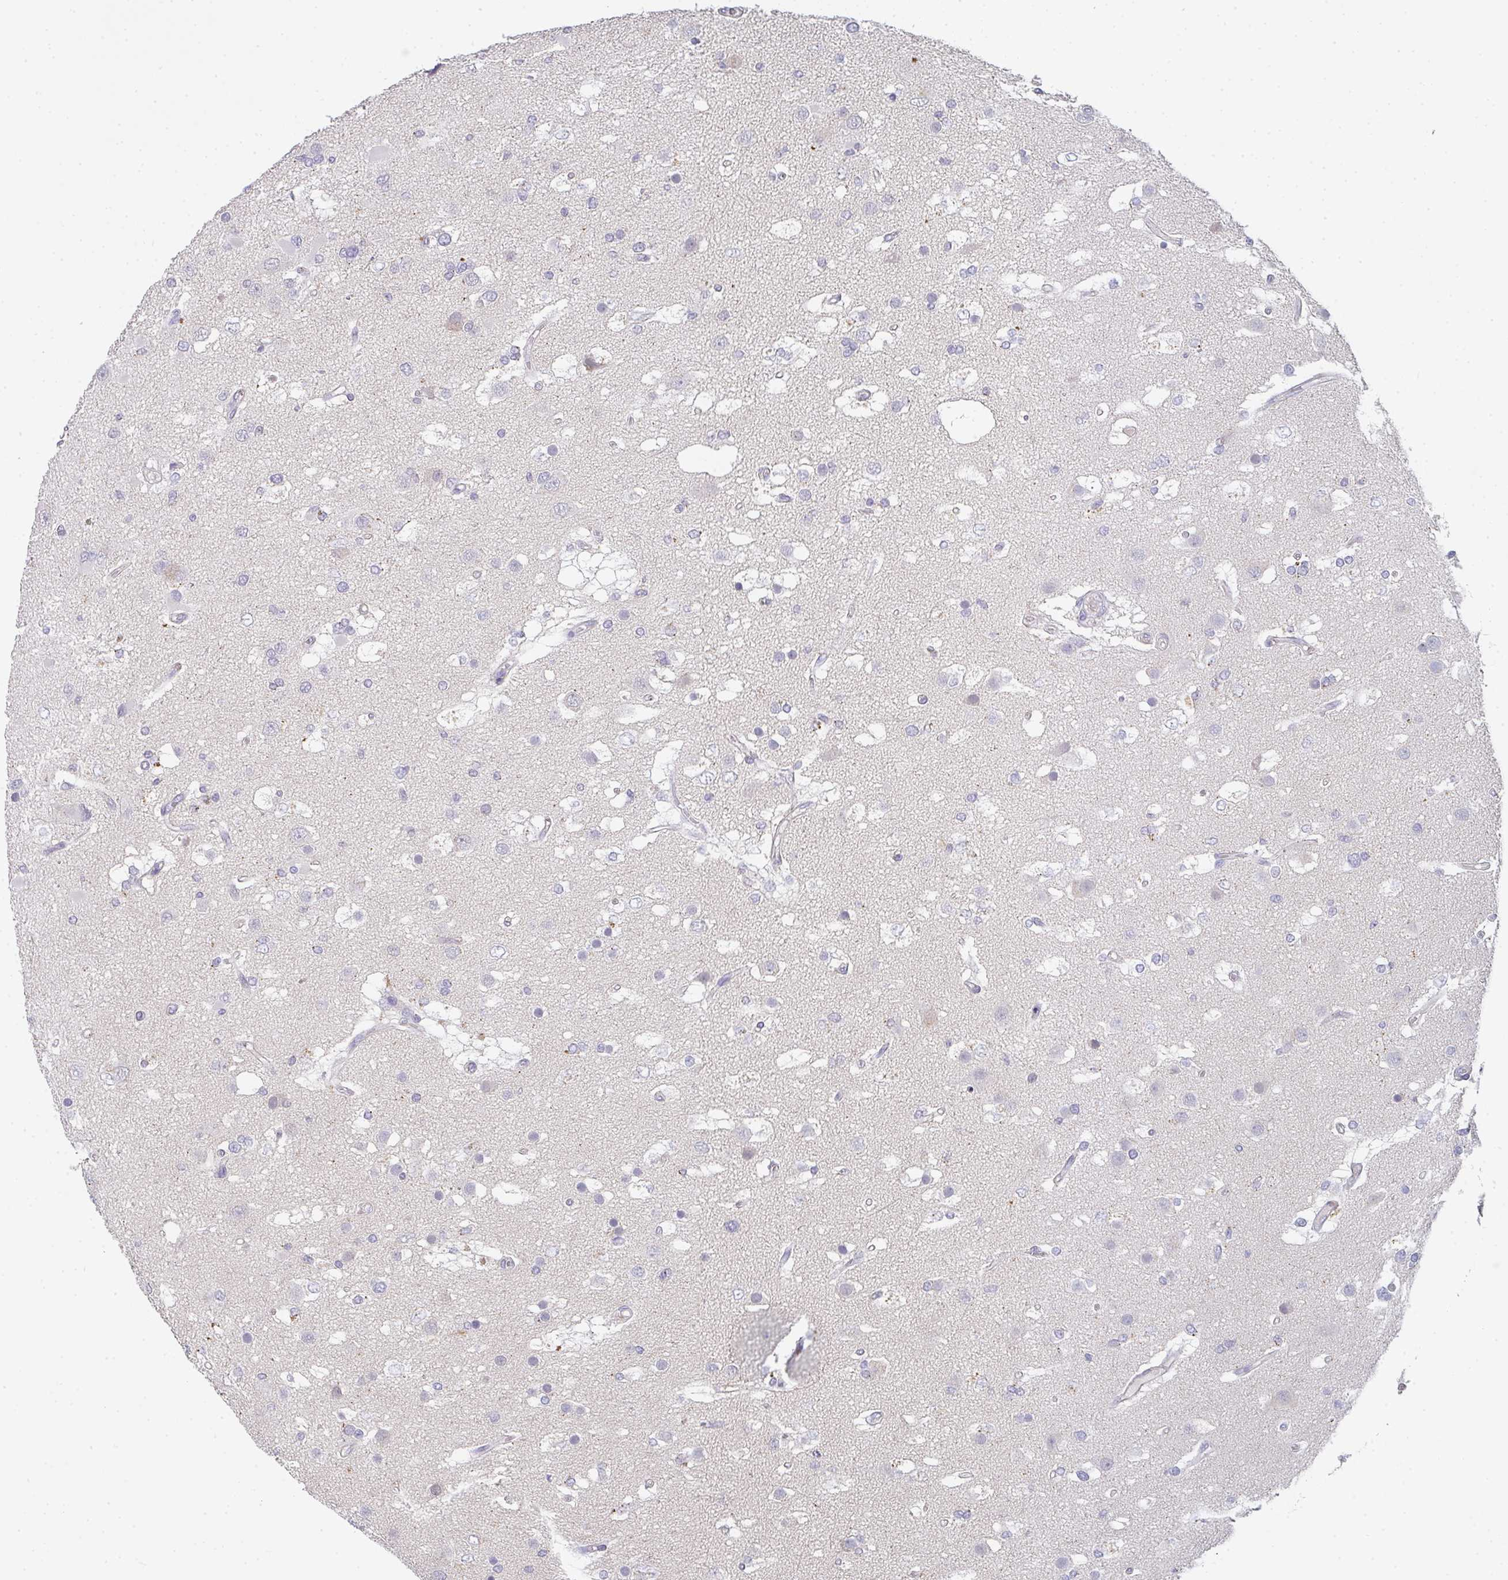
{"staining": {"intensity": "negative", "quantity": "none", "location": "none"}, "tissue": "glioma", "cell_type": "Tumor cells", "image_type": "cancer", "snomed": [{"axis": "morphology", "description": "Glioma, malignant, High grade"}, {"axis": "topography", "description": "Brain"}], "caption": "Image shows no significant protein expression in tumor cells of malignant high-grade glioma.", "gene": "CHMP5", "patient": {"sex": "male", "age": 53}}